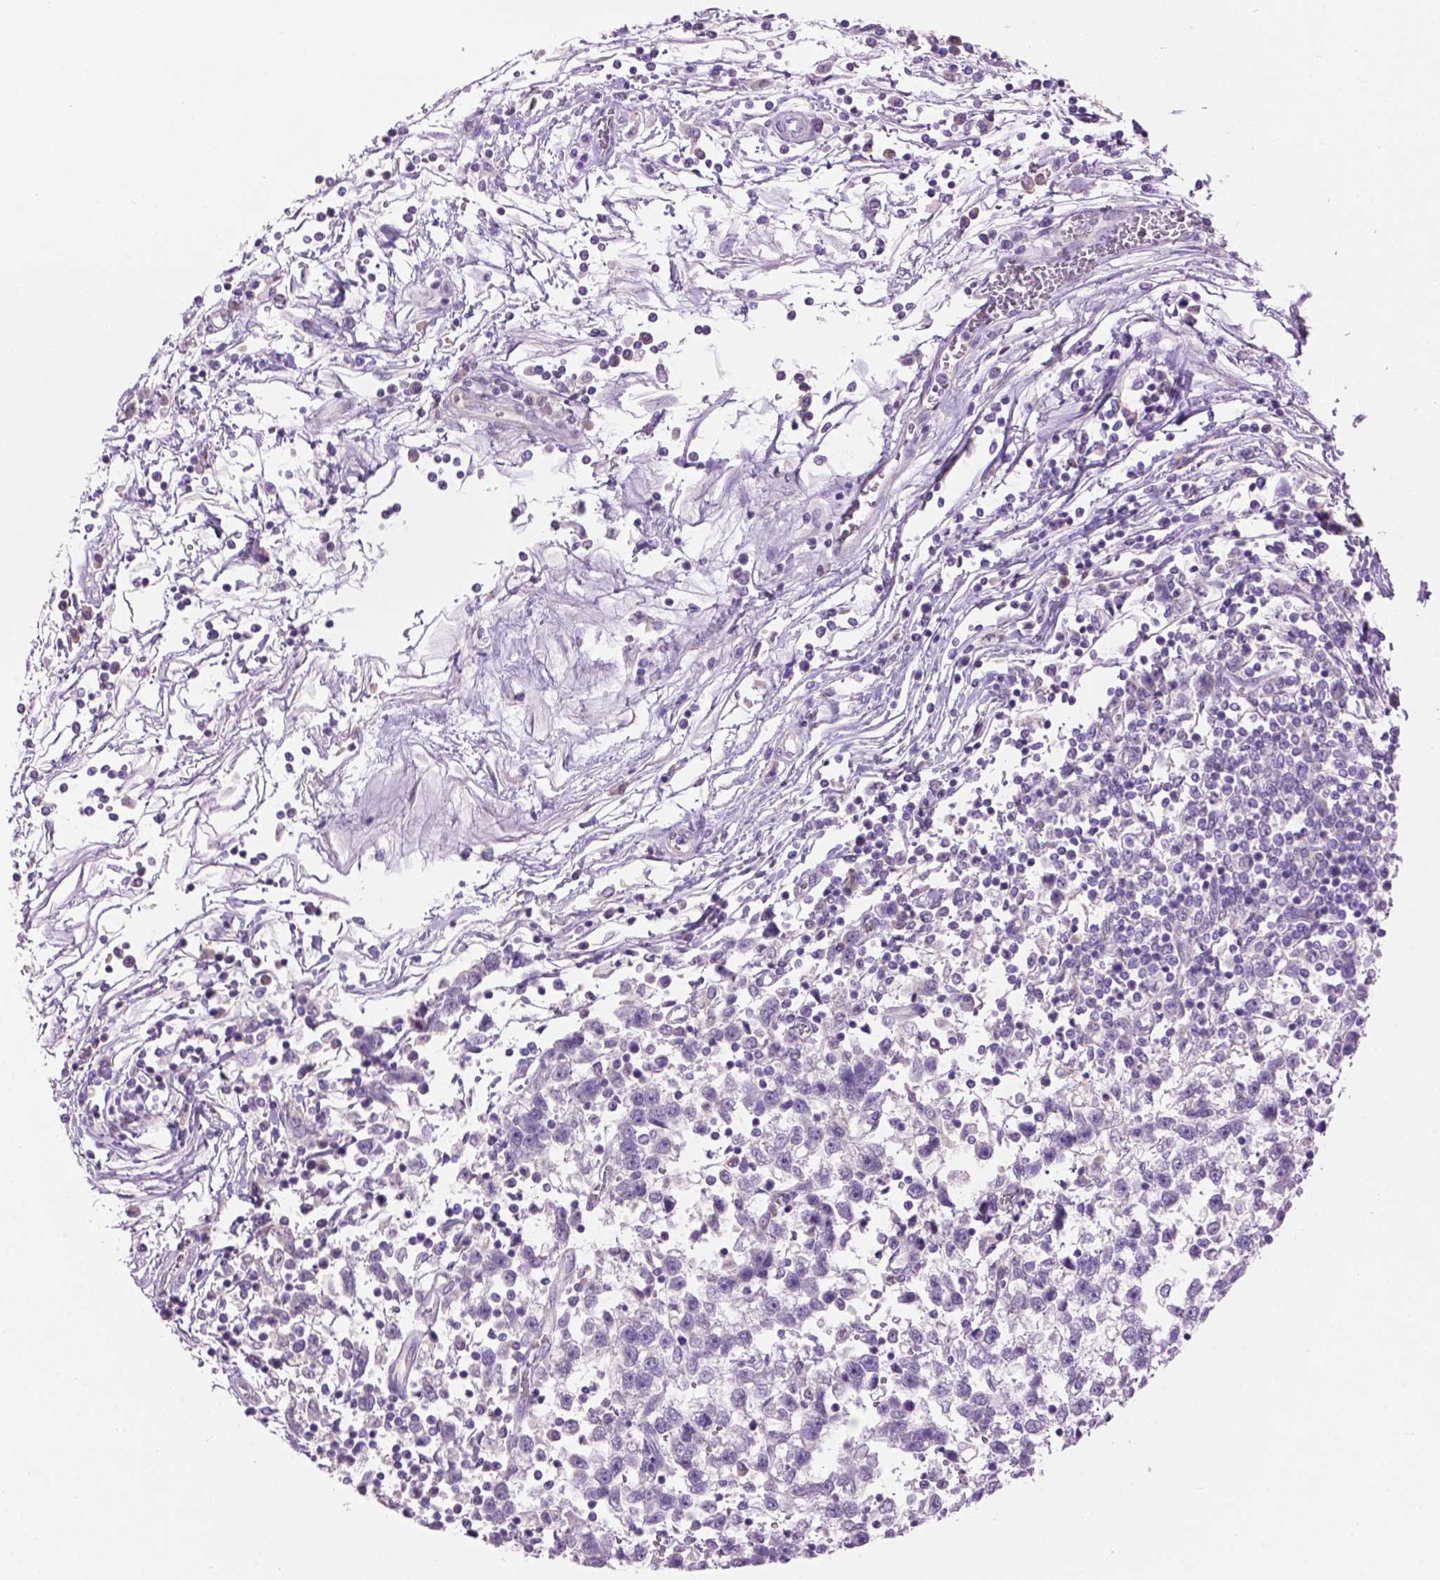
{"staining": {"intensity": "negative", "quantity": "none", "location": "none"}, "tissue": "testis cancer", "cell_type": "Tumor cells", "image_type": "cancer", "snomed": [{"axis": "morphology", "description": "Seminoma, NOS"}, {"axis": "topography", "description": "Testis"}], "caption": "The histopathology image displays no significant expression in tumor cells of testis seminoma.", "gene": "CRYBA4", "patient": {"sex": "male", "age": 34}}